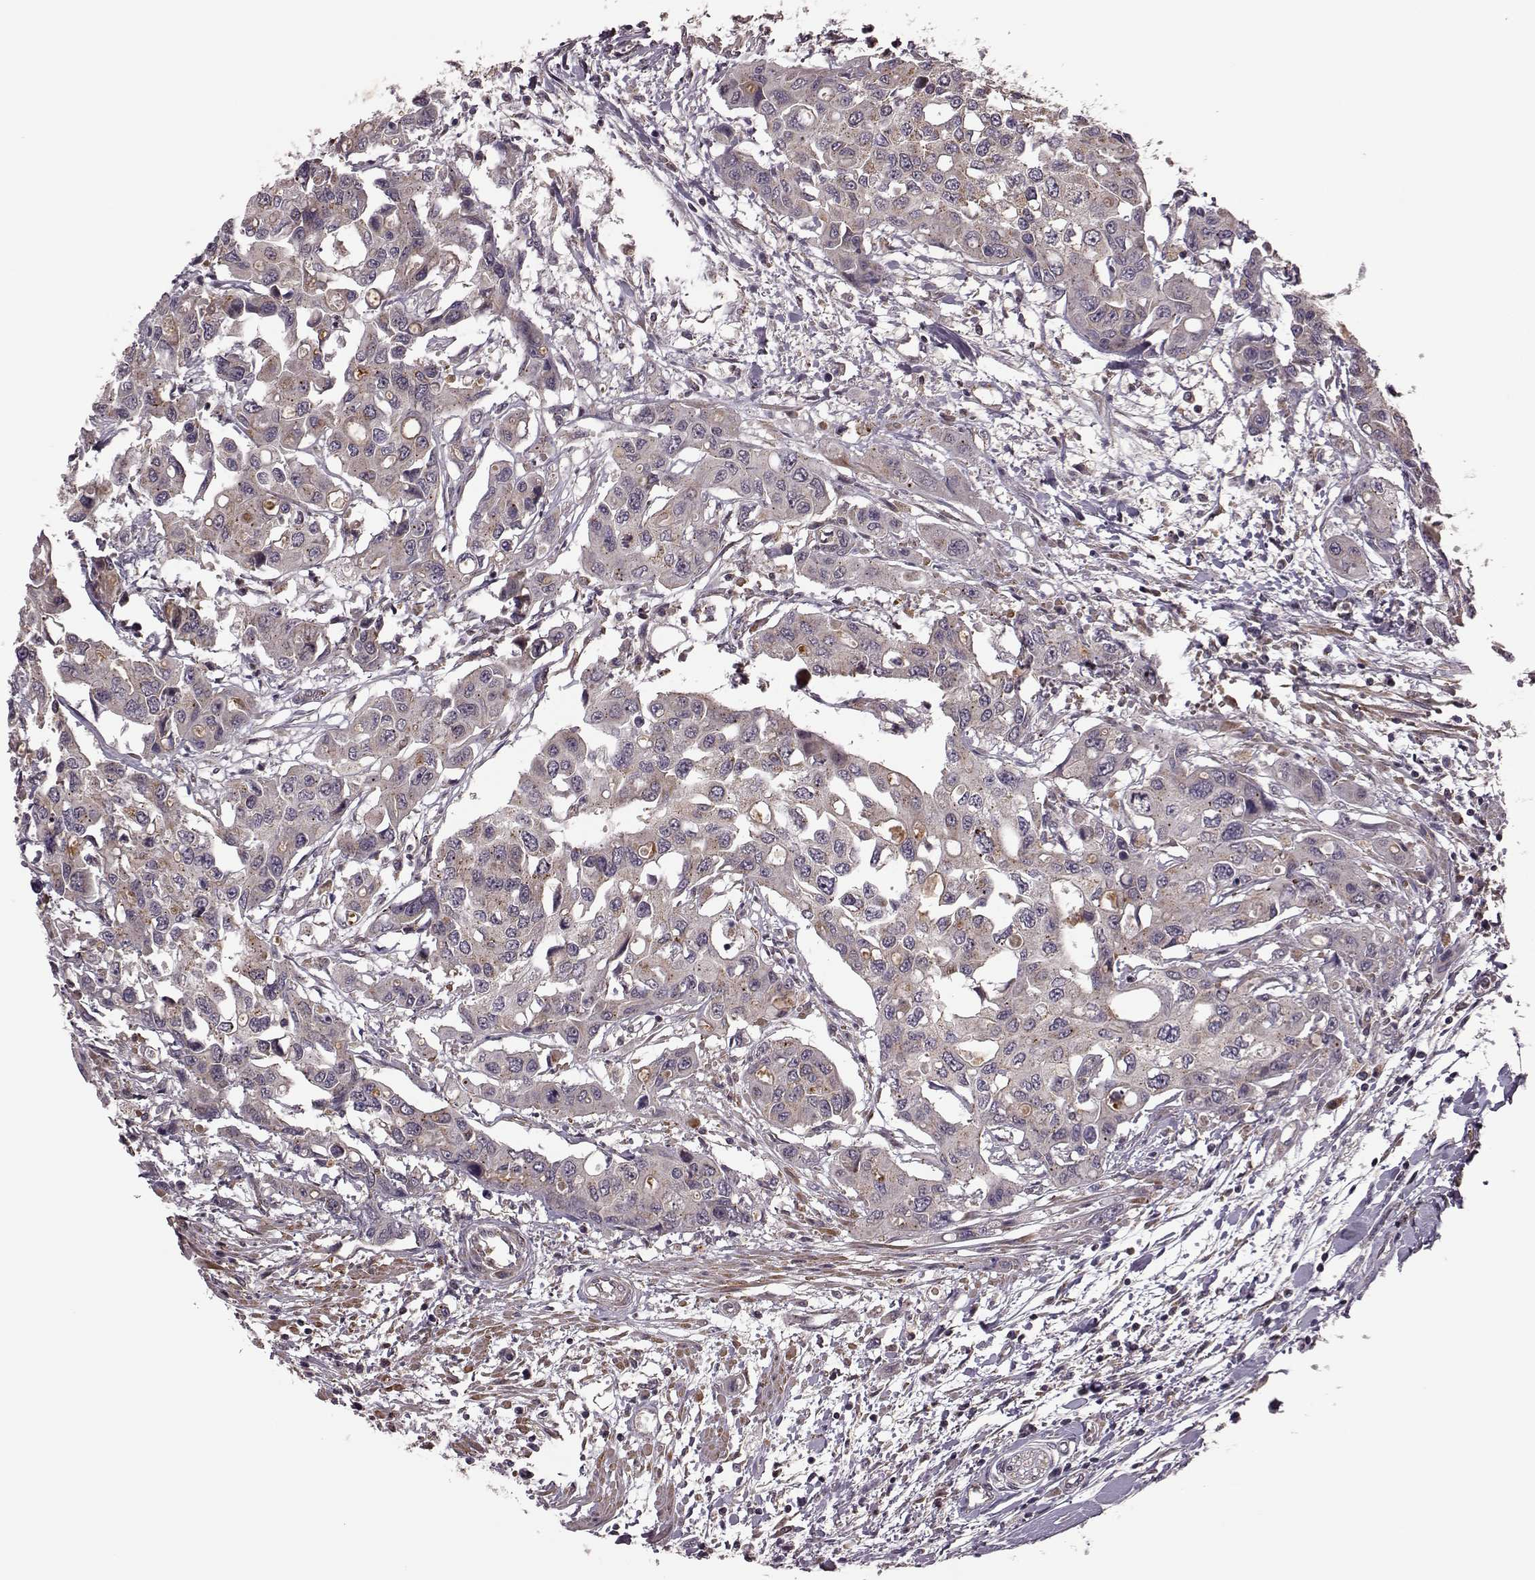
{"staining": {"intensity": "weak", "quantity": ">75%", "location": "cytoplasmic/membranous"}, "tissue": "colorectal cancer", "cell_type": "Tumor cells", "image_type": "cancer", "snomed": [{"axis": "morphology", "description": "Adenocarcinoma, NOS"}, {"axis": "topography", "description": "Colon"}], "caption": "Weak cytoplasmic/membranous staining for a protein is present in about >75% of tumor cells of colorectal cancer (adenocarcinoma) using immunohistochemistry (IHC).", "gene": "FNIP2", "patient": {"sex": "male", "age": 77}}